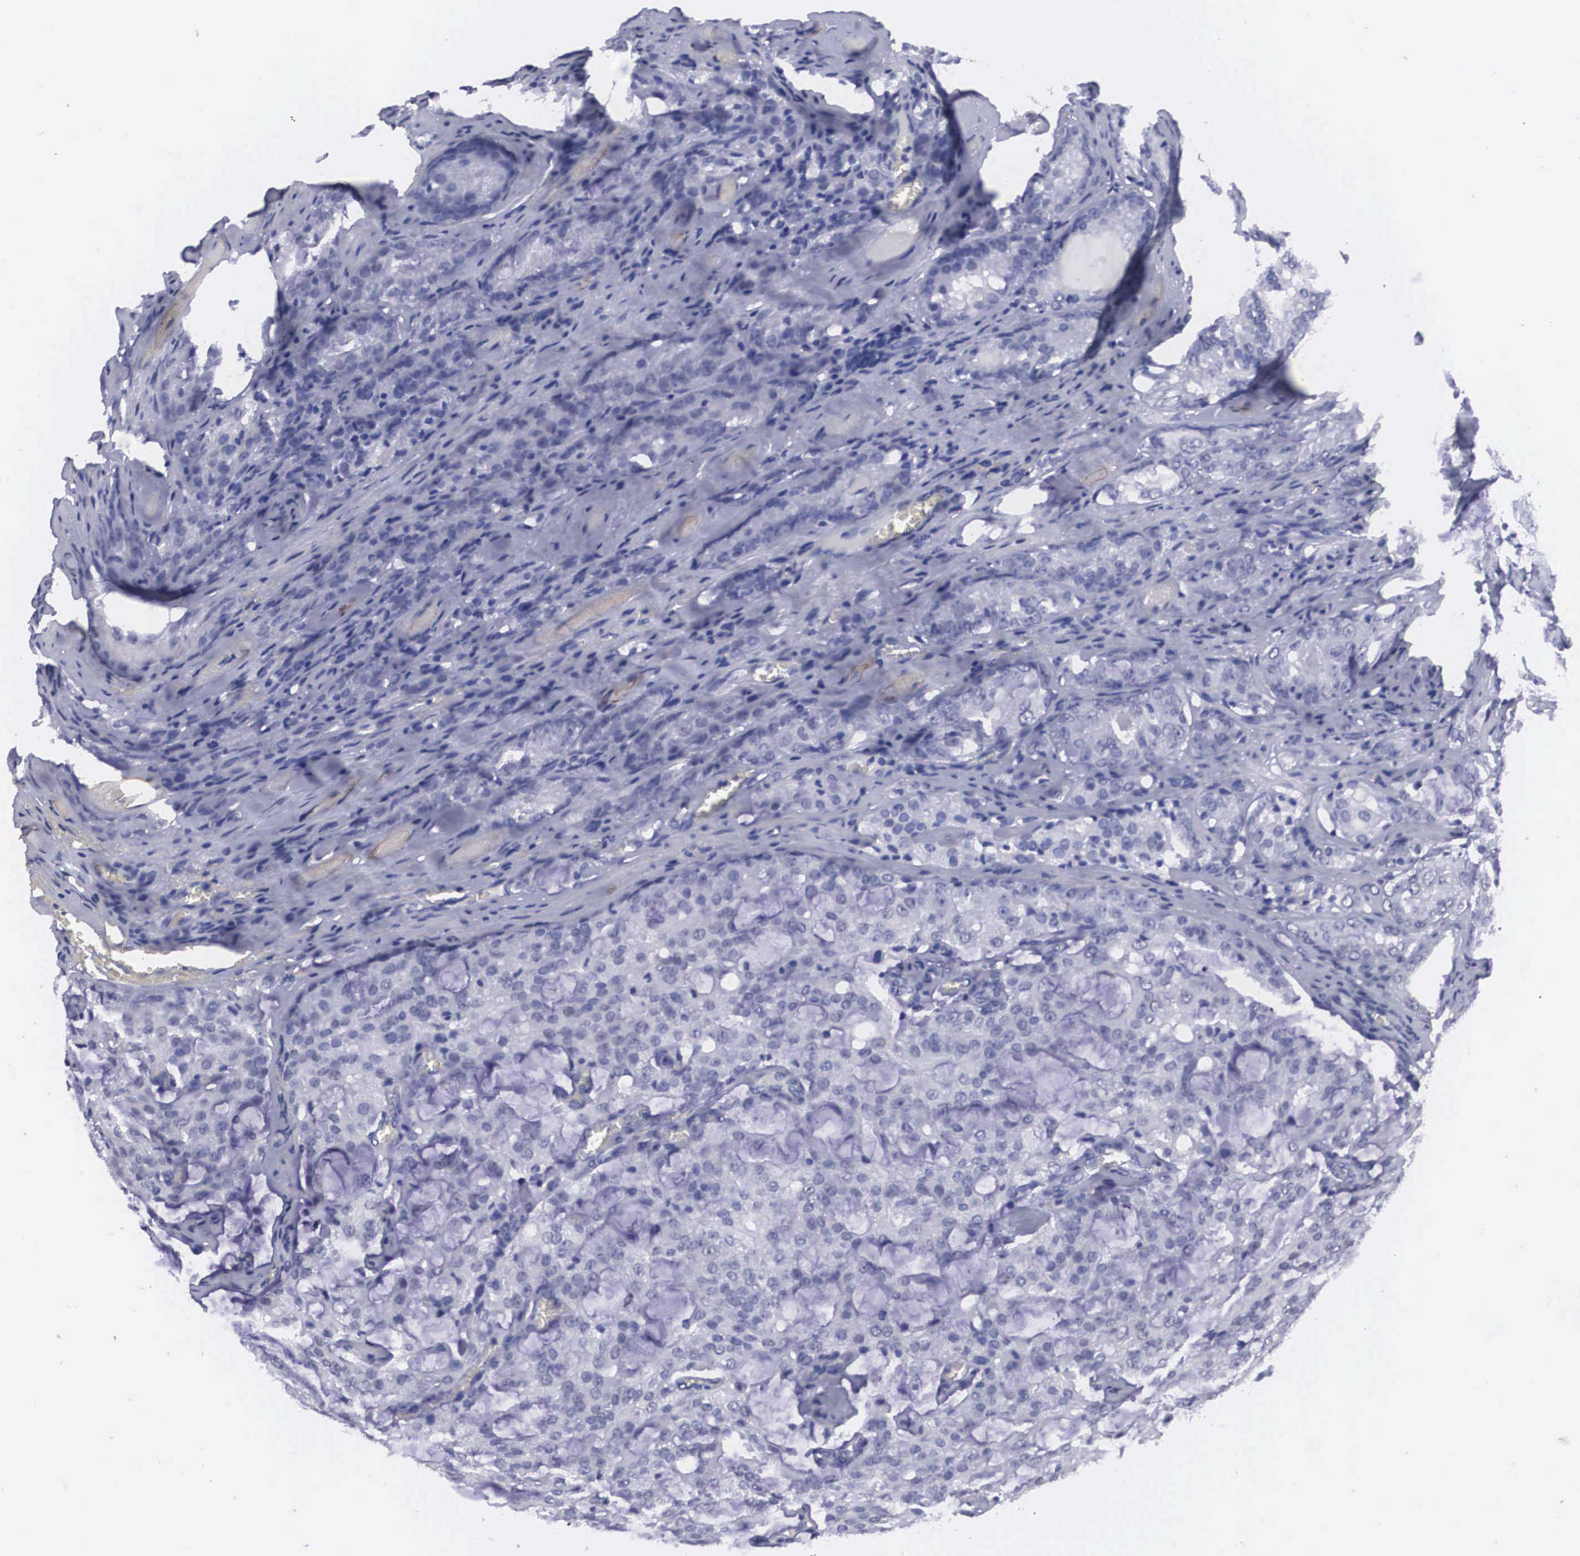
{"staining": {"intensity": "negative", "quantity": "none", "location": "none"}, "tissue": "prostate cancer", "cell_type": "Tumor cells", "image_type": "cancer", "snomed": [{"axis": "morphology", "description": "Adenocarcinoma, Medium grade"}, {"axis": "topography", "description": "Prostate"}], "caption": "High power microscopy image of an IHC photomicrograph of medium-grade adenocarcinoma (prostate), revealing no significant expression in tumor cells. (Brightfield microscopy of DAB (3,3'-diaminobenzidine) IHC at high magnification).", "gene": "C22orf31", "patient": {"sex": "male", "age": 60}}